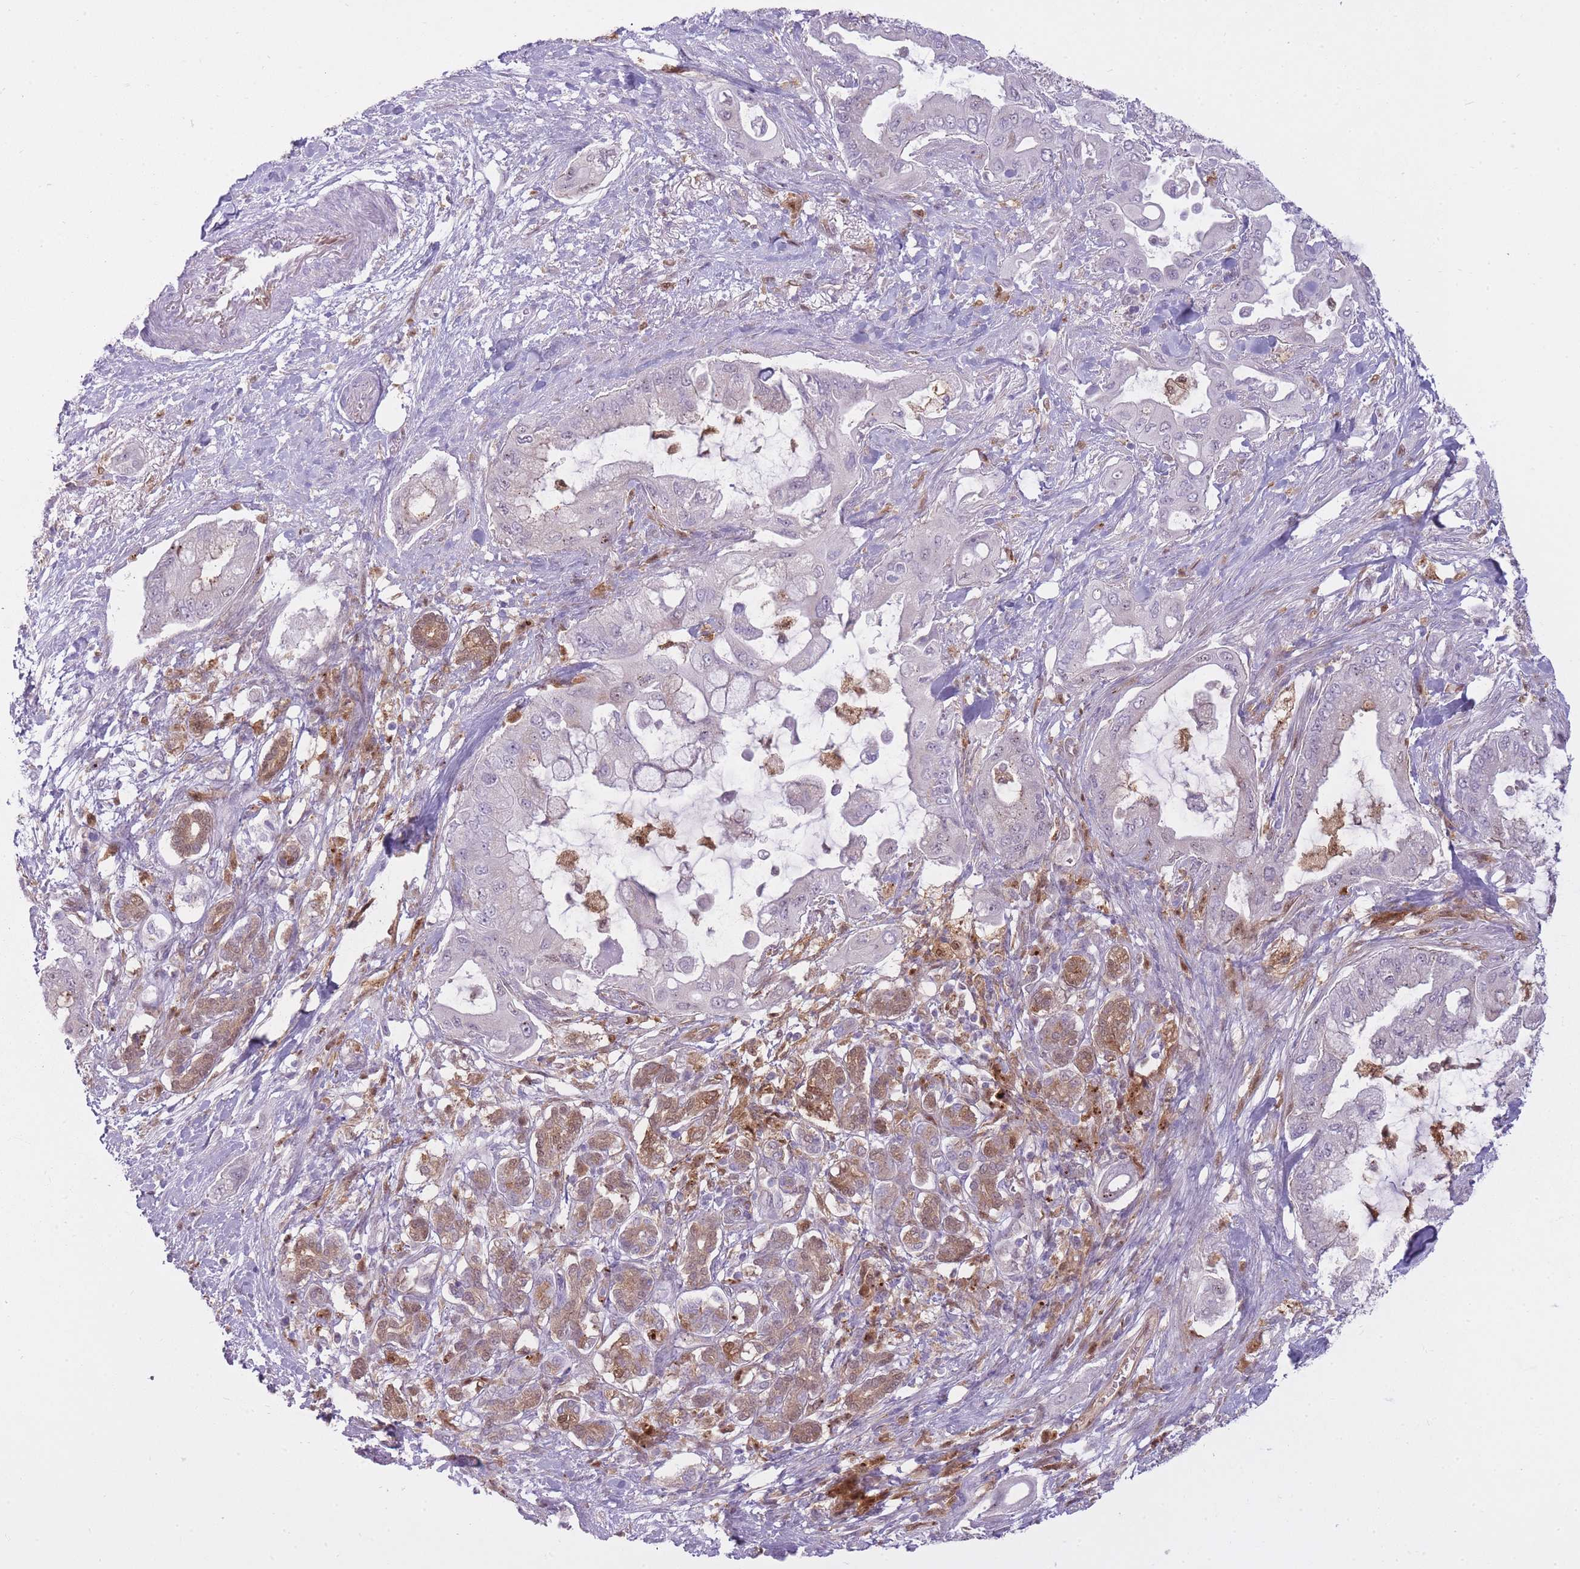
{"staining": {"intensity": "weak", "quantity": "25%-75%", "location": "nuclear"}, "tissue": "pancreatic cancer", "cell_type": "Tumor cells", "image_type": "cancer", "snomed": [{"axis": "morphology", "description": "Adenocarcinoma, NOS"}, {"axis": "topography", "description": "Pancreas"}], "caption": "Protein expression analysis of pancreatic cancer reveals weak nuclear expression in approximately 25%-75% of tumor cells.", "gene": "LGALS9", "patient": {"sex": "male", "age": 57}}